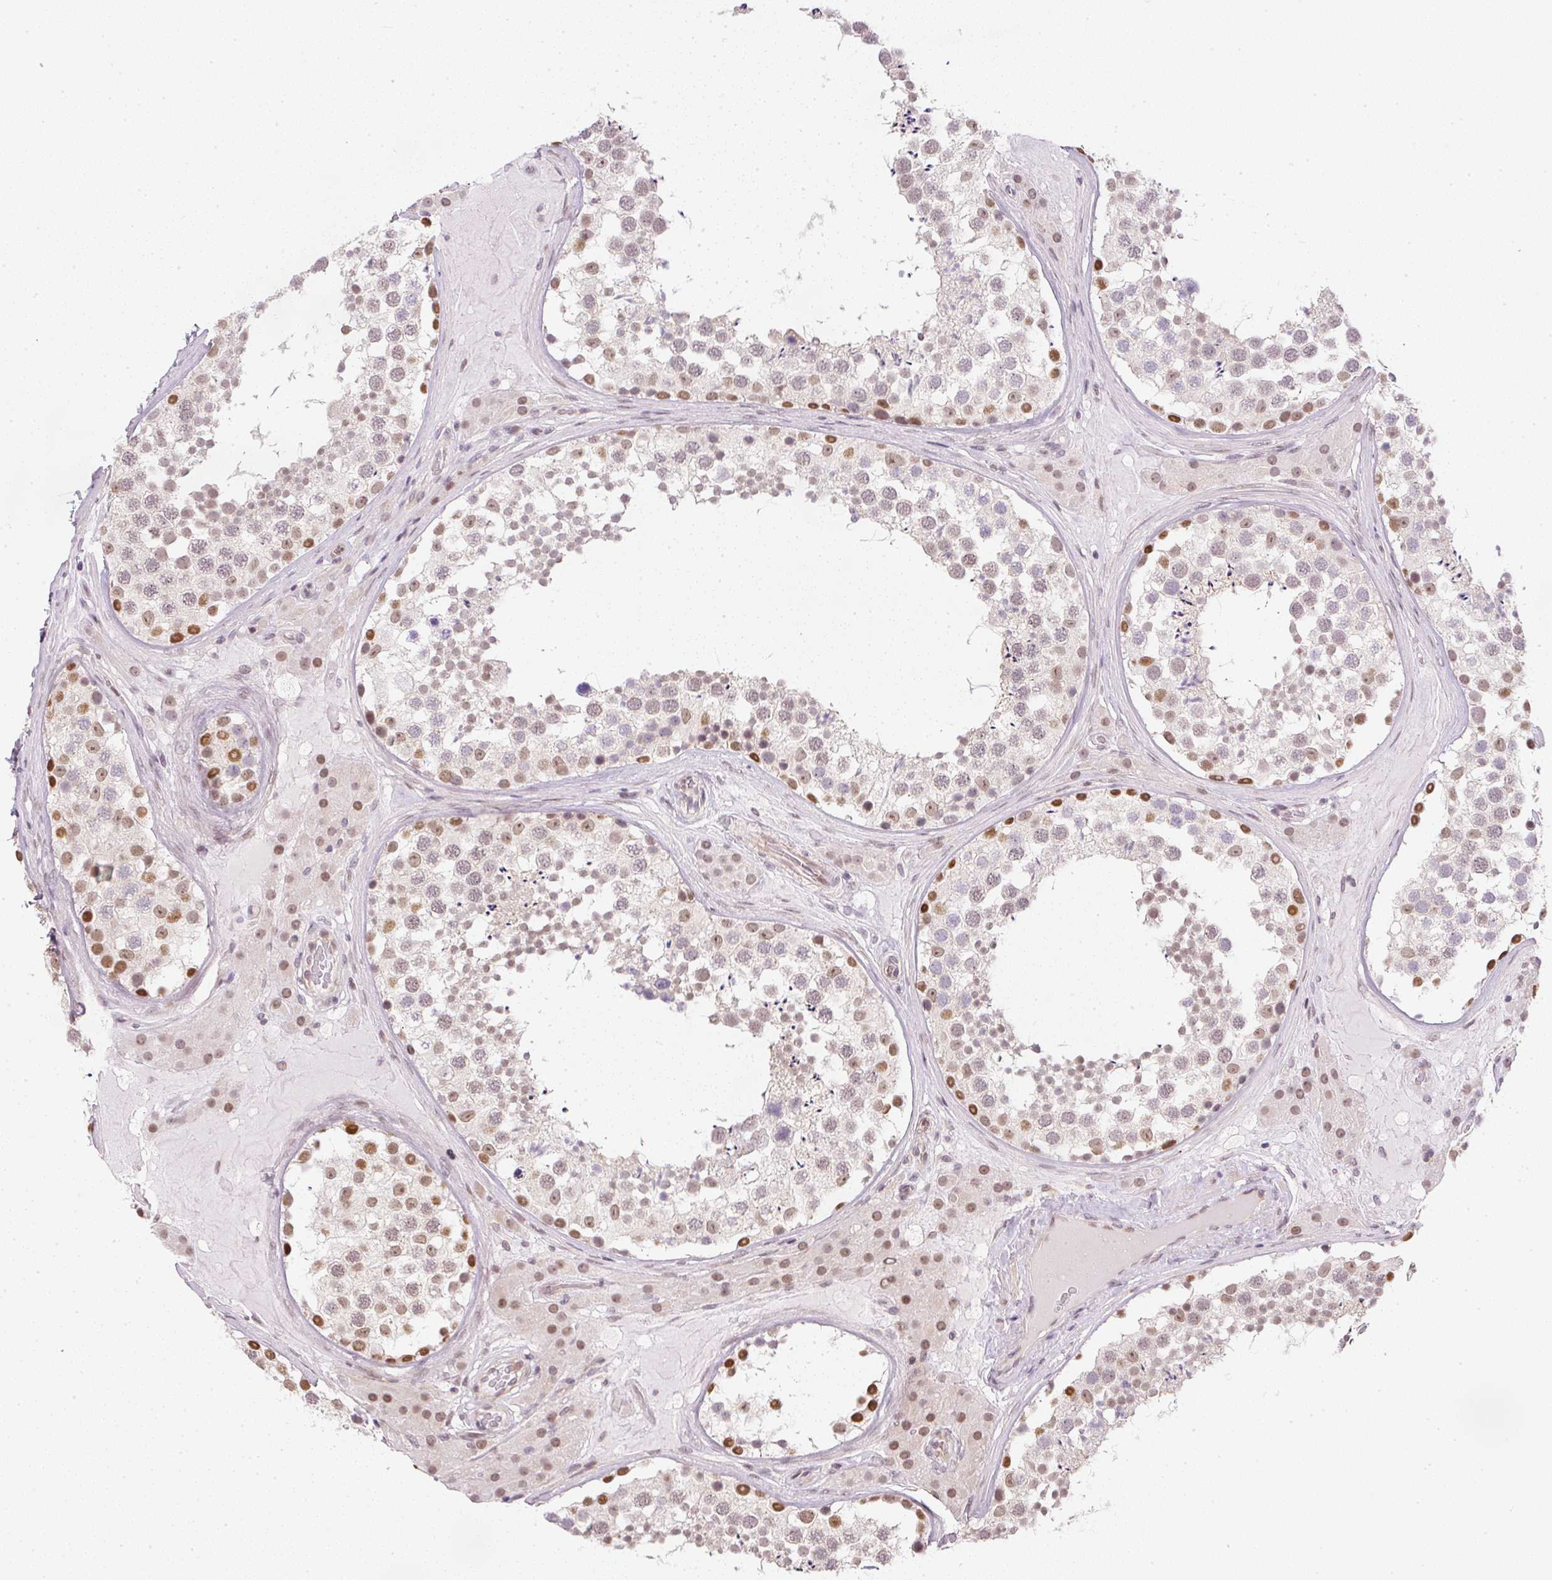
{"staining": {"intensity": "moderate", "quantity": "25%-75%", "location": "nuclear"}, "tissue": "testis", "cell_type": "Cells in seminiferous ducts", "image_type": "normal", "snomed": [{"axis": "morphology", "description": "Normal tissue, NOS"}, {"axis": "topography", "description": "Testis"}], "caption": "High-magnification brightfield microscopy of benign testis stained with DAB (3,3'-diaminobenzidine) (brown) and counterstained with hematoxylin (blue). cells in seminiferous ducts exhibit moderate nuclear positivity is seen in about25%-75% of cells.", "gene": "DPPA4", "patient": {"sex": "male", "age": 46}}